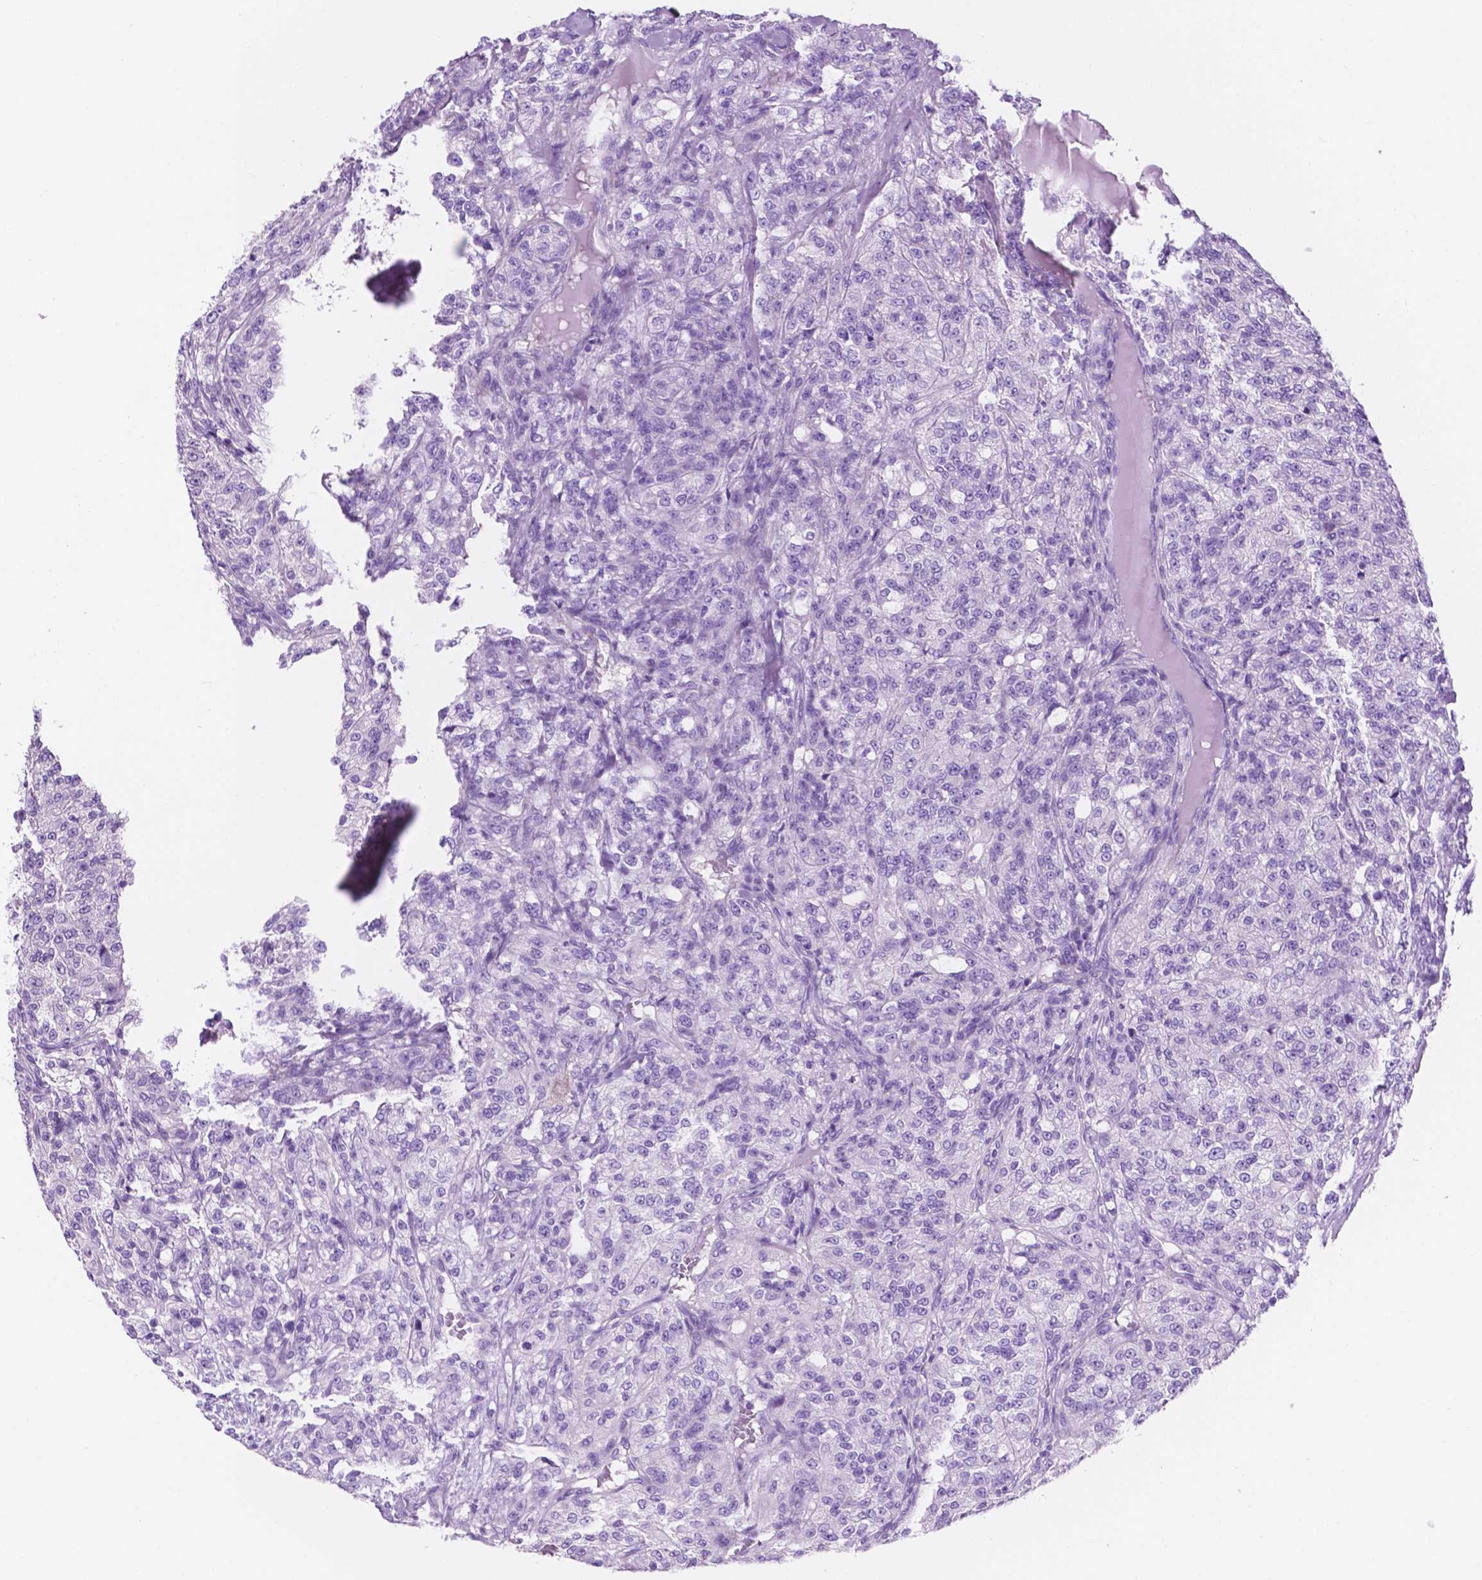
{"staining": {"intensity": "negative", "quantity": "none", "location": "none"}, "tissue": "renal cancer", "cell_type": "Tumor cells", "image_type": "cancer", "snomed": [{"axis": "morphology", "description": "Adenocarcinoma, NOS"}, {"axis": "topography", "description": "Kidney"}], "caption": "Tumor cells are negative for brown protein staining in adenocarcinoma (renal). Brightfield microscopy of immunohistochemistry stained with DAB (brown) and hematoxylin (blue), captured at high magnification.", "gene": "IGFN1", "patient": {"sex": "female", "age": 63}}